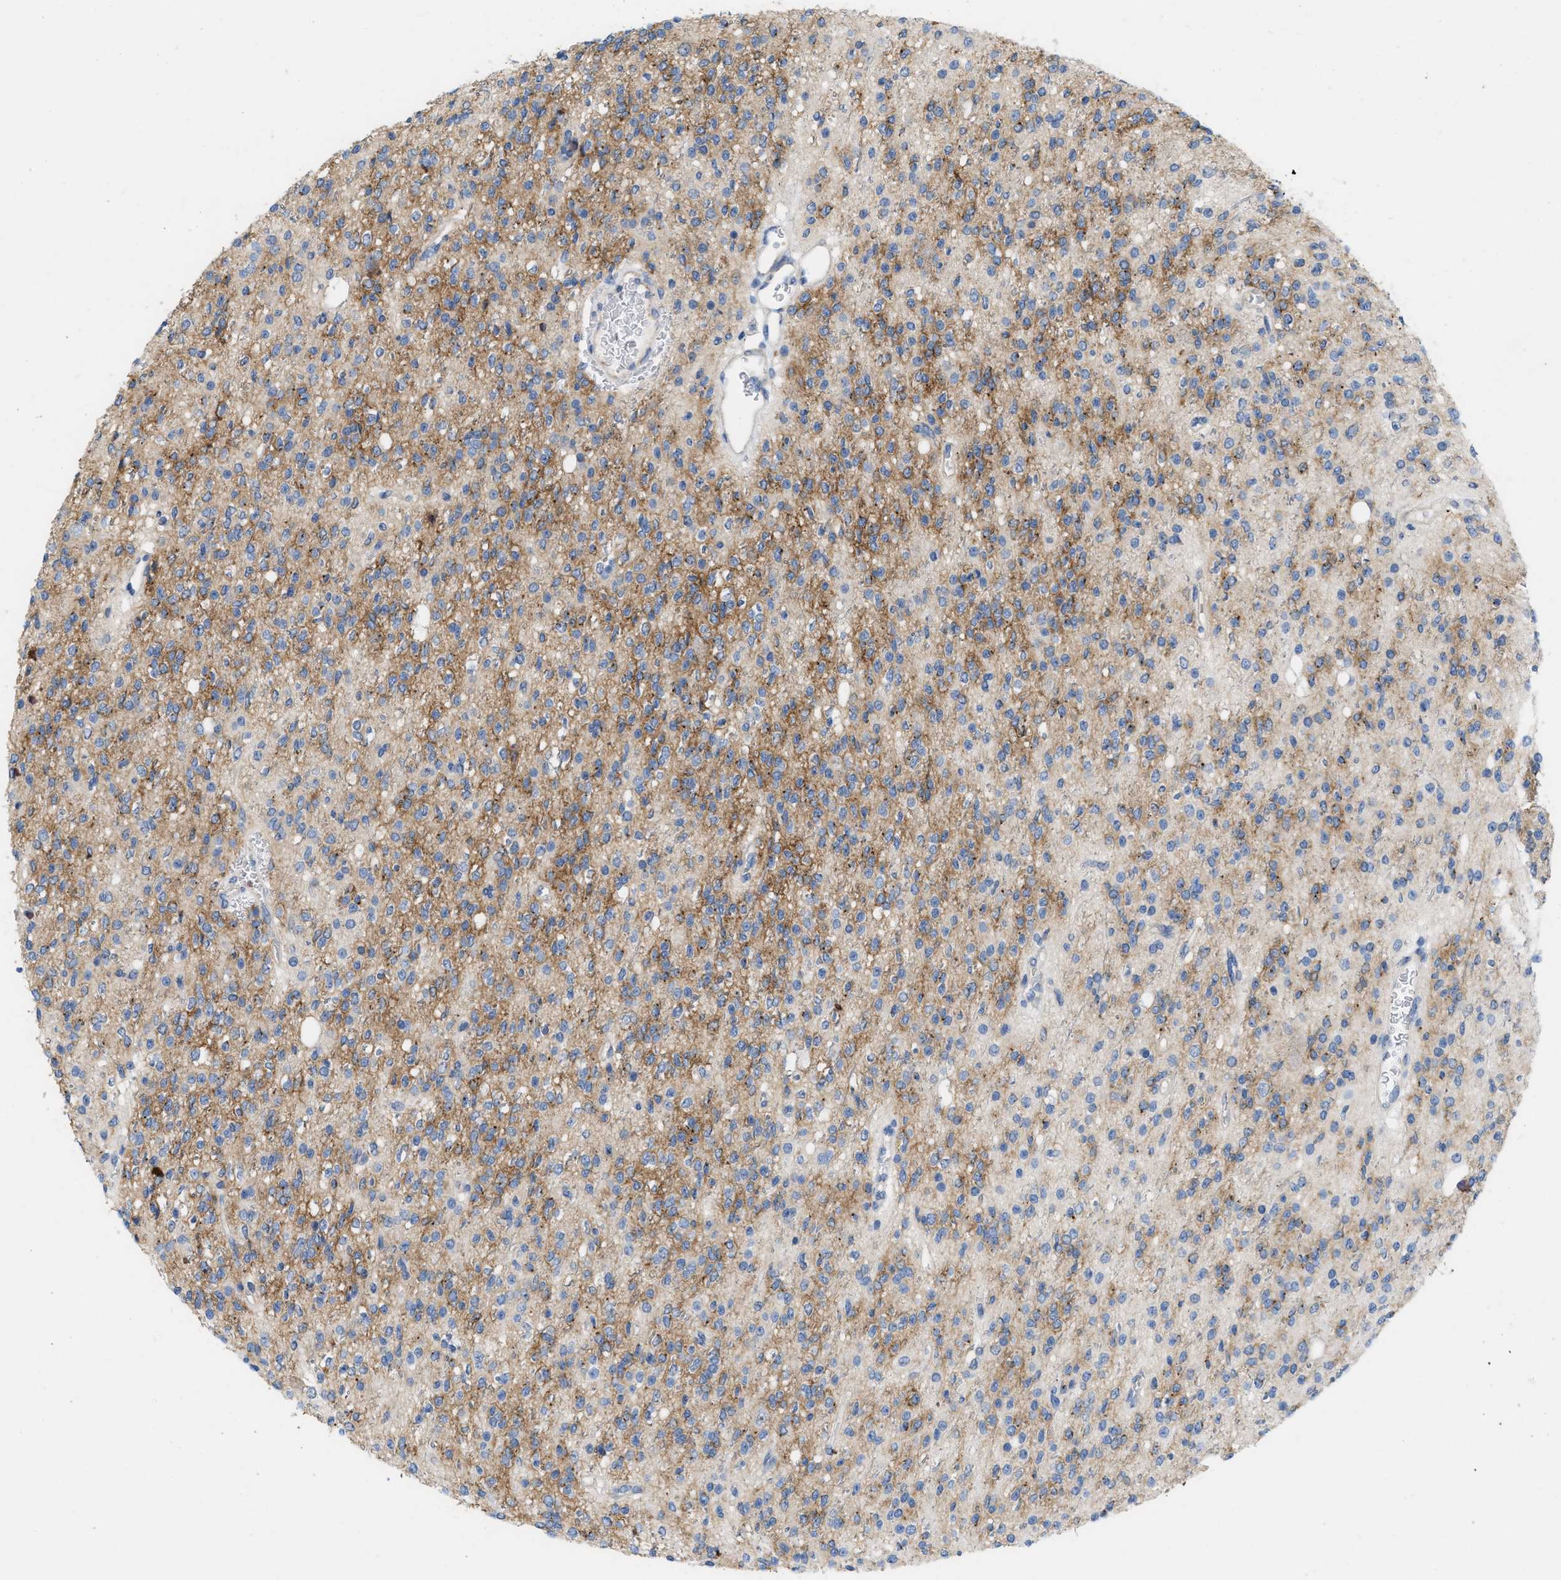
{"staining": {"intensity": "moderate", "quantity": "25%-75%", "location": "cytoplasmic/membranous"}, "tissue": "glioma", "cell_type": "Tumor cells", "image_type": "cancer", "snomed": [{"axis": "morphology", "description": "Glioma, malignant, High grade"}, {"axis": "topography", "description": "Brain"}], "caption": "The image reveals a brown stain indicating the presence of a protein in the cytoplasmic/membranous of tumor cells in glioma. (DAB (3,3'-diaminobenzidine) = brown stain, brightfield microscopy at high magnification).", "gene": "PLPPR5", "patient": {"sex": "male", "age": 34}}